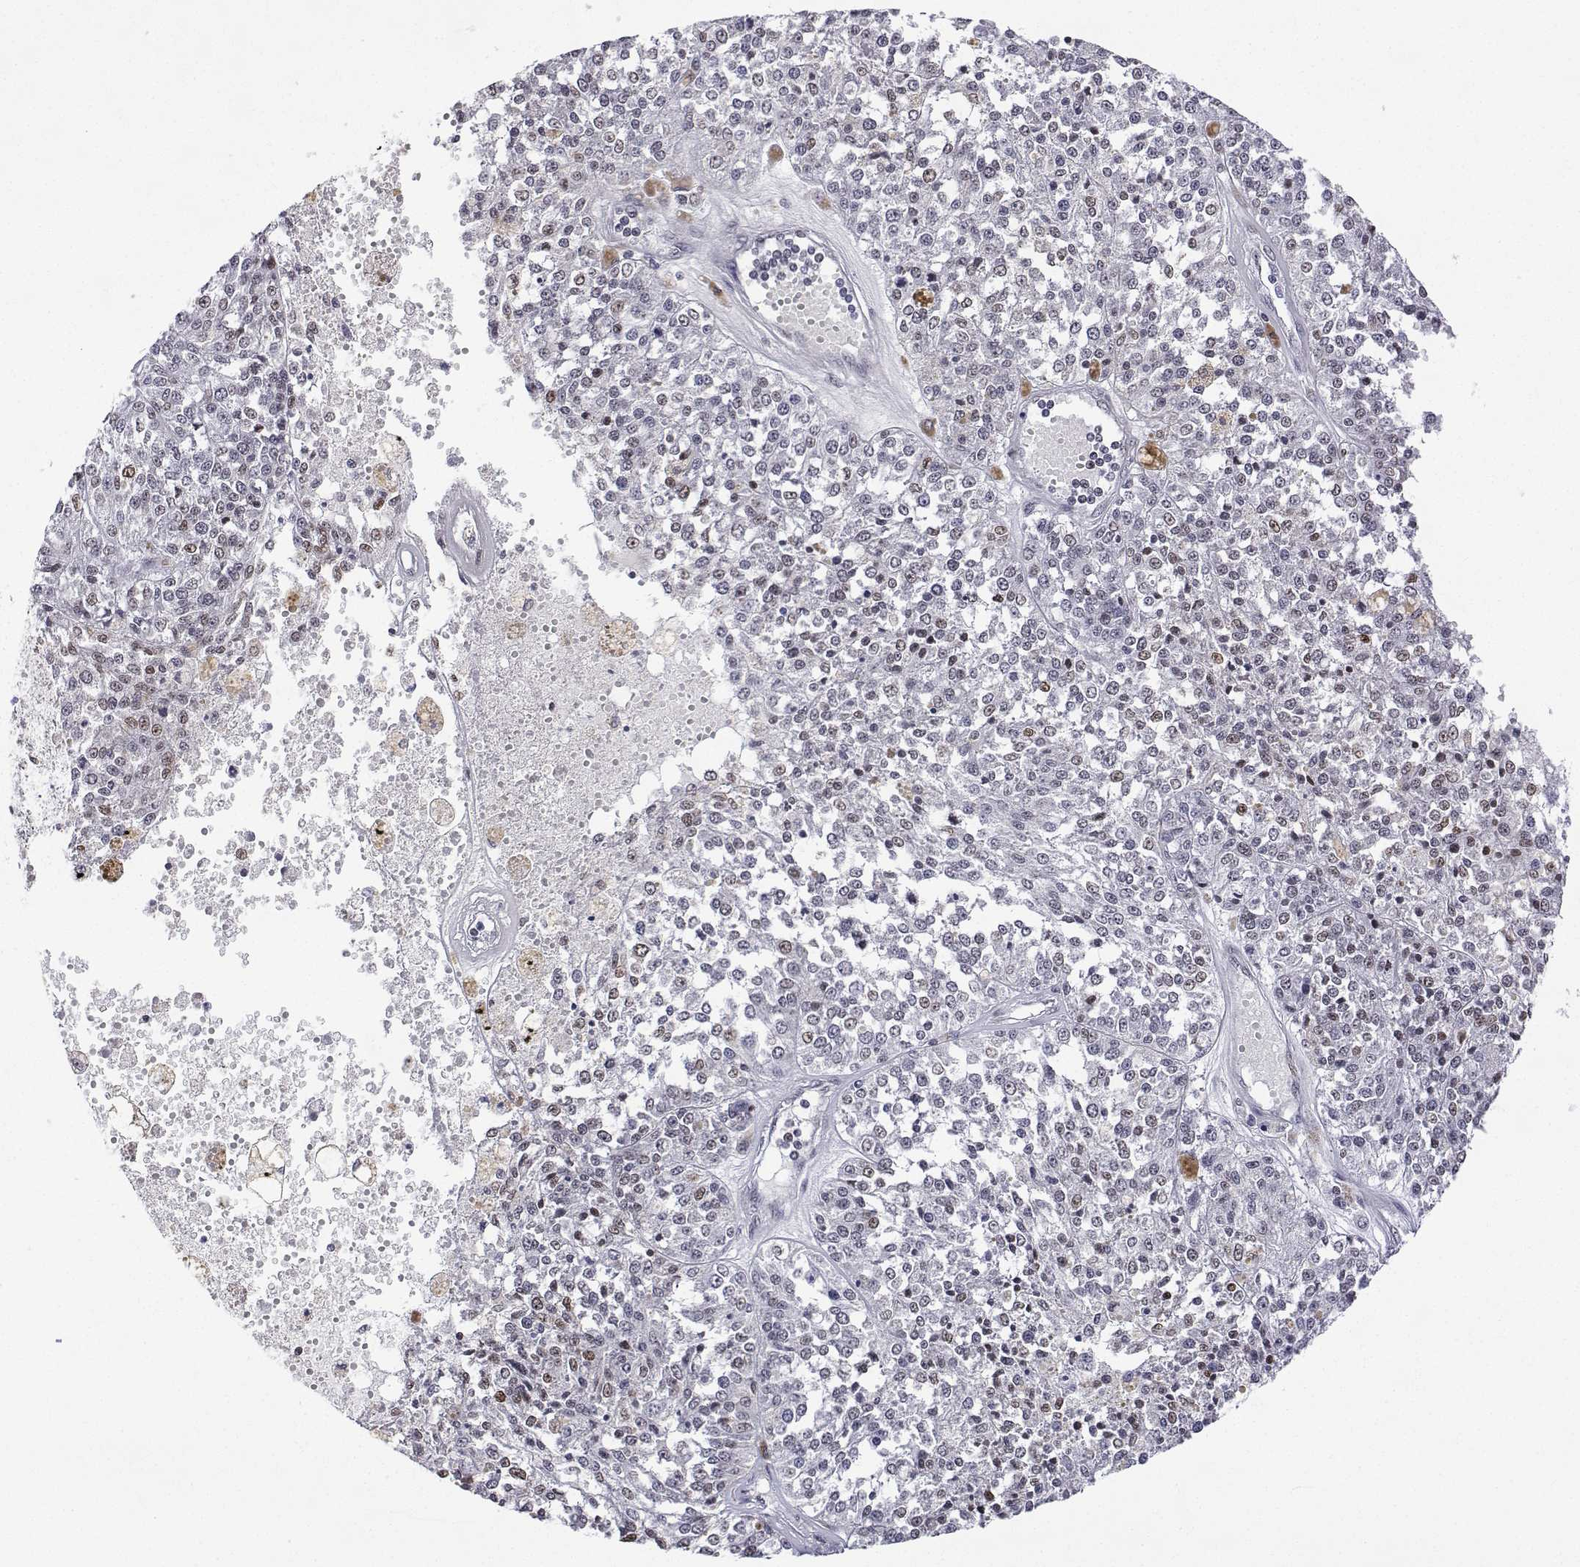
{"staining": {"intensity": "weak", "quantity": "<25%", "location": "nuclear"}, "tissue": "melanoma", "cell_type": "Tumor cells", "image_type": "cancer", "snomed": [{"axis": "morphology", "description": "Malignant melanoma, Metastatic site"}, {"axis": "topography", "description": "Lymph node"}], "caption": "DAB immunohistochemical staining of melanoma displays no significant staining in tumor cells.", "gene": "XPC", "patient": {"sex": "female", "age": 64}}